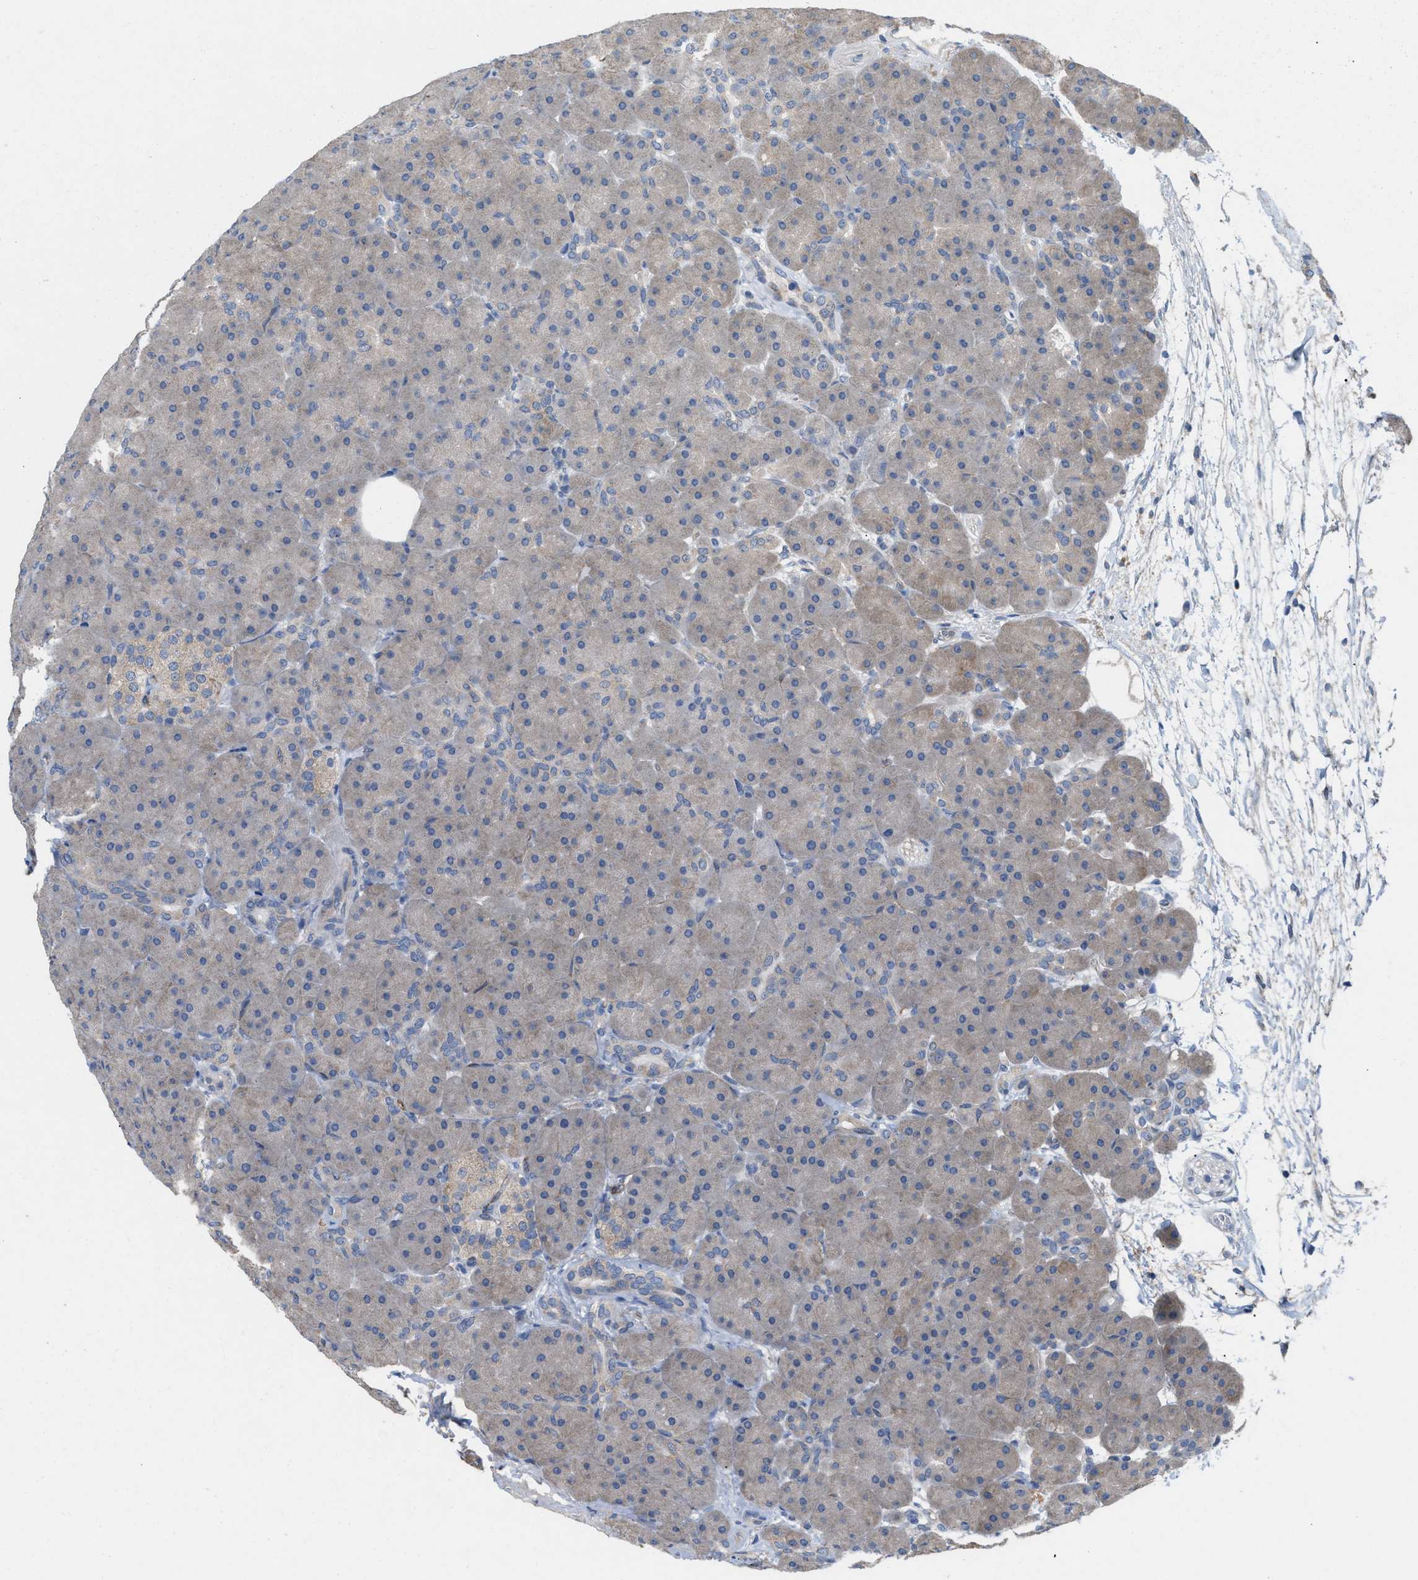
{"staining": {"intensity": "weak", "quantity": "<25%", "location": "cytoplasmic/membranous"}, "tissue": "pancreas", "cell_type": "Exocrine glandular cells", "image_type": "normal", "snomed": [{"axis": "morphology", "description": "Normal tissue, NOS"}, {"axis": "topography", "description": "Pancreas"}], "caption": "This is an immunohistochemistry photomicrograph of unremarkable pancreas. There is no staining in exocrine glandular cells.", "gene": "UBAP2", "patient": {"sex": "male", "age": 66}}